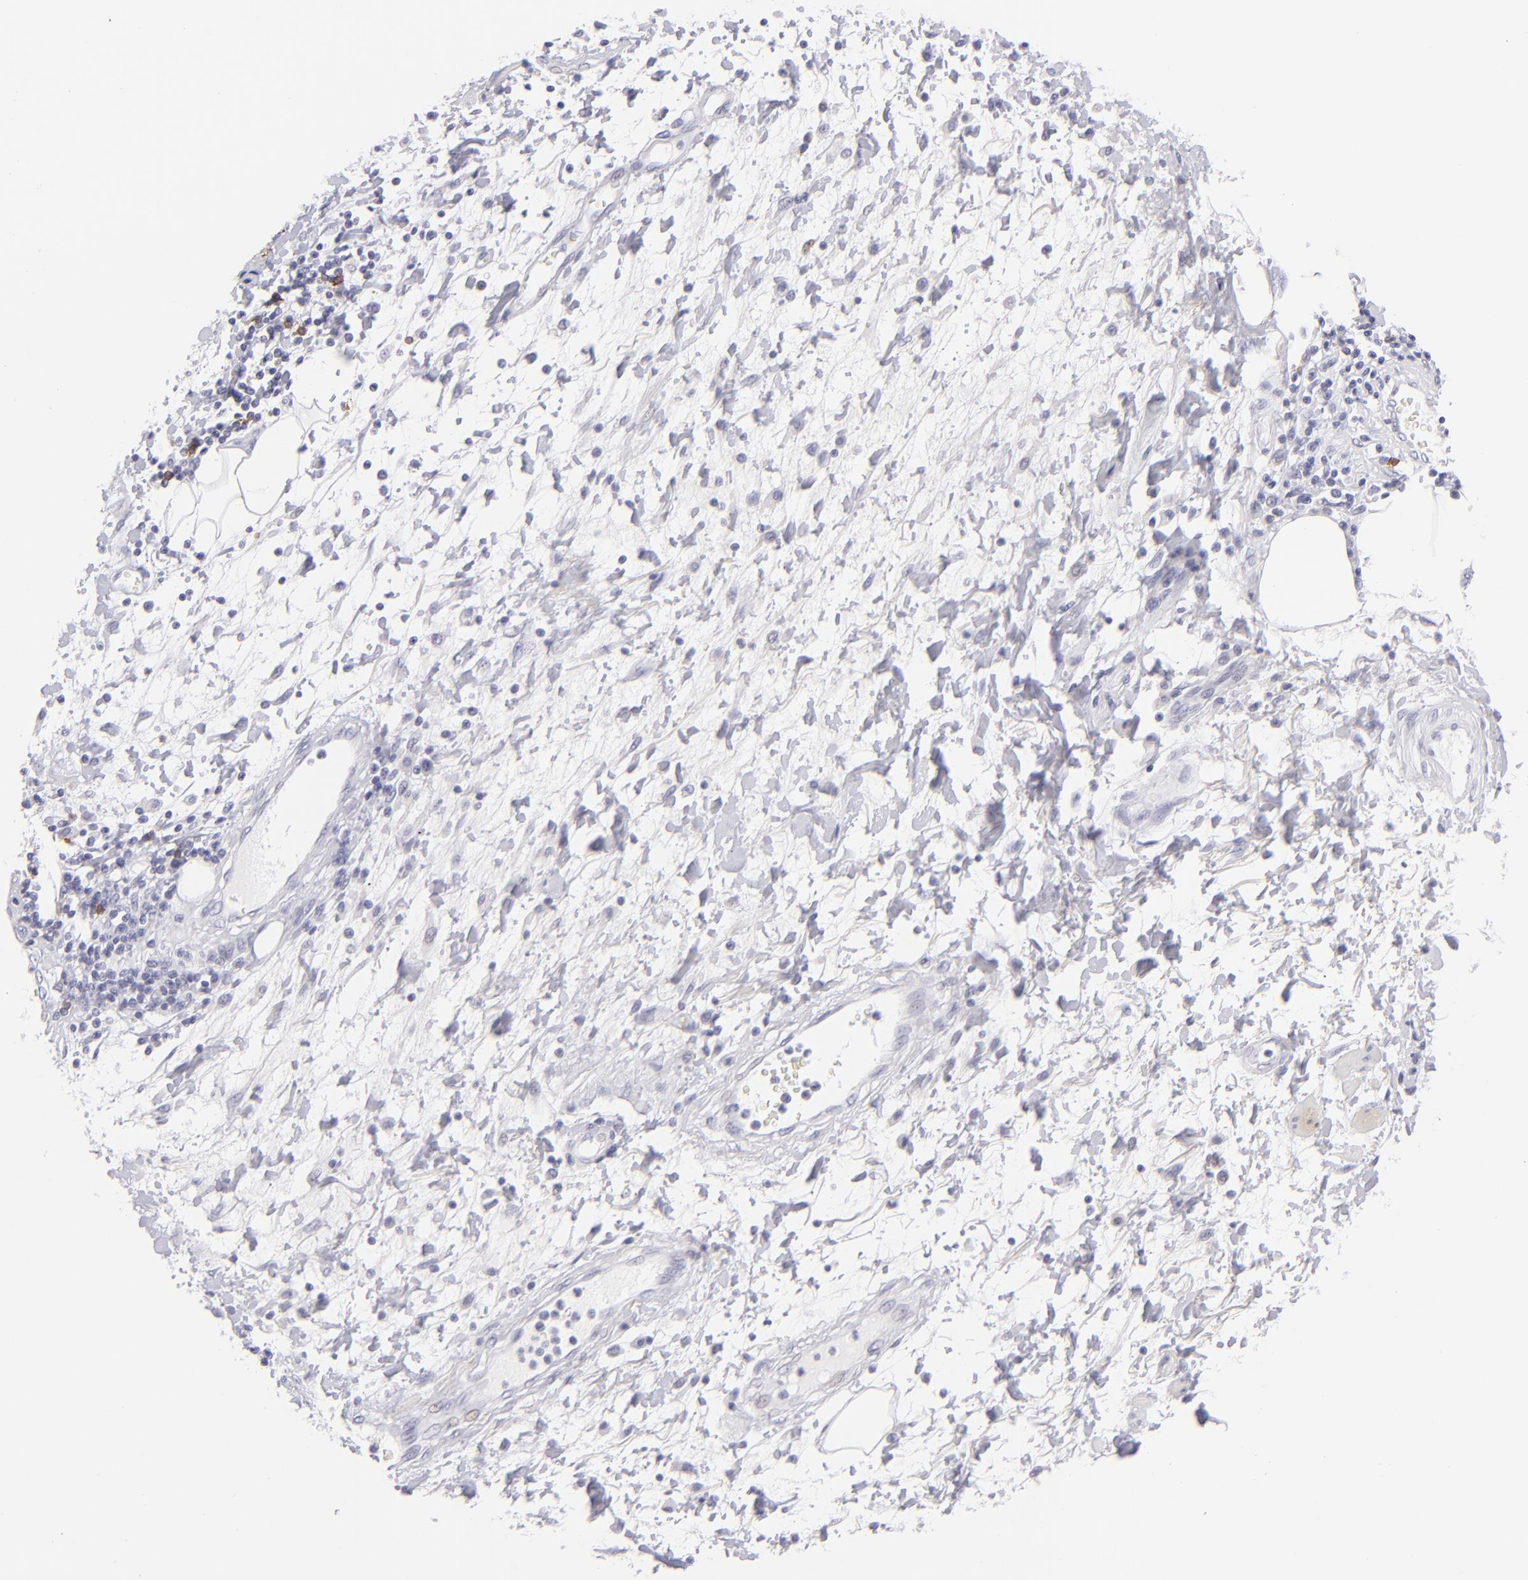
{"staining": {"intensity": "negative", "quantity": "none", "location": "none"}, "tissue": "stomach cancer", "cell_type": "Tumor cells", "image_type": "cancer", "snomed": [{"axis": "morphology", "description": "Adenocarcinoma, NOS"}, {"axis": "topography", "description": "Pancreas"}, {"axis": "topography", "description": "Stomach, upper"}], "caption": "An image of adenocarcinoma (stomach) stained for a protein reveals no brown staining in tumor cells. Nuclei are stained in blue.", "gene": "FCER2", "patient": {"sex": "male", "age": 77}}